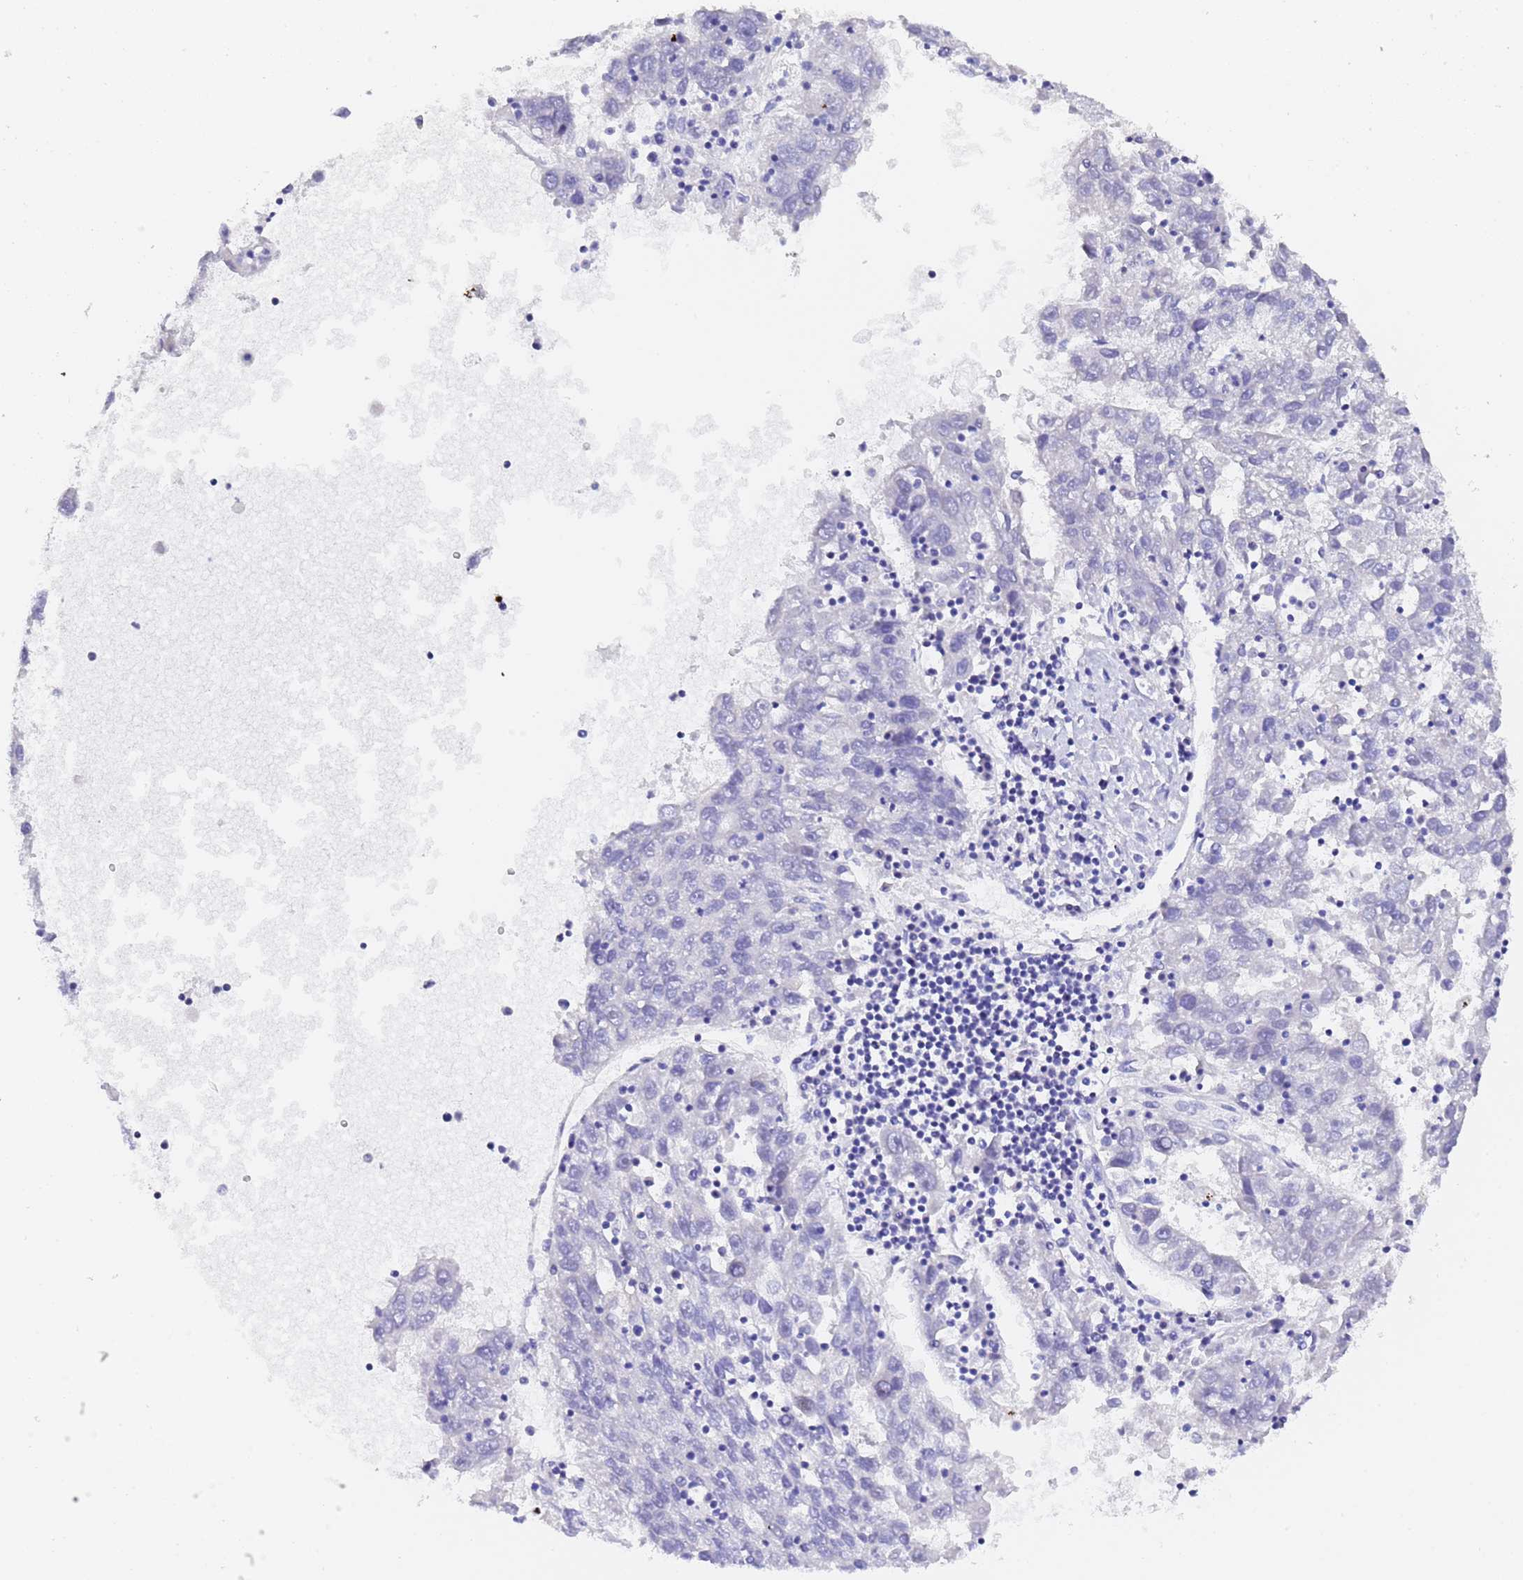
{"staining": {"intensity": "negative", "quantity": "none", "location": "none"}, "tissue": "liver cancer", "cell_type": "Tumor cells", "image_type": "cancer", "snomed": [{"axis": "morphology", "description": "Carcinoma, Hepatocellular, NOS"}, {"axis": "topography", "description": "Liver"}], "caption": "This is an immunohistochemistry histopathology image of hepatocellular carcinoma (liver). There is no expression in tumor cells.", "gene": "GABRA1", "patient": {"sex": "male", "age": 49}}